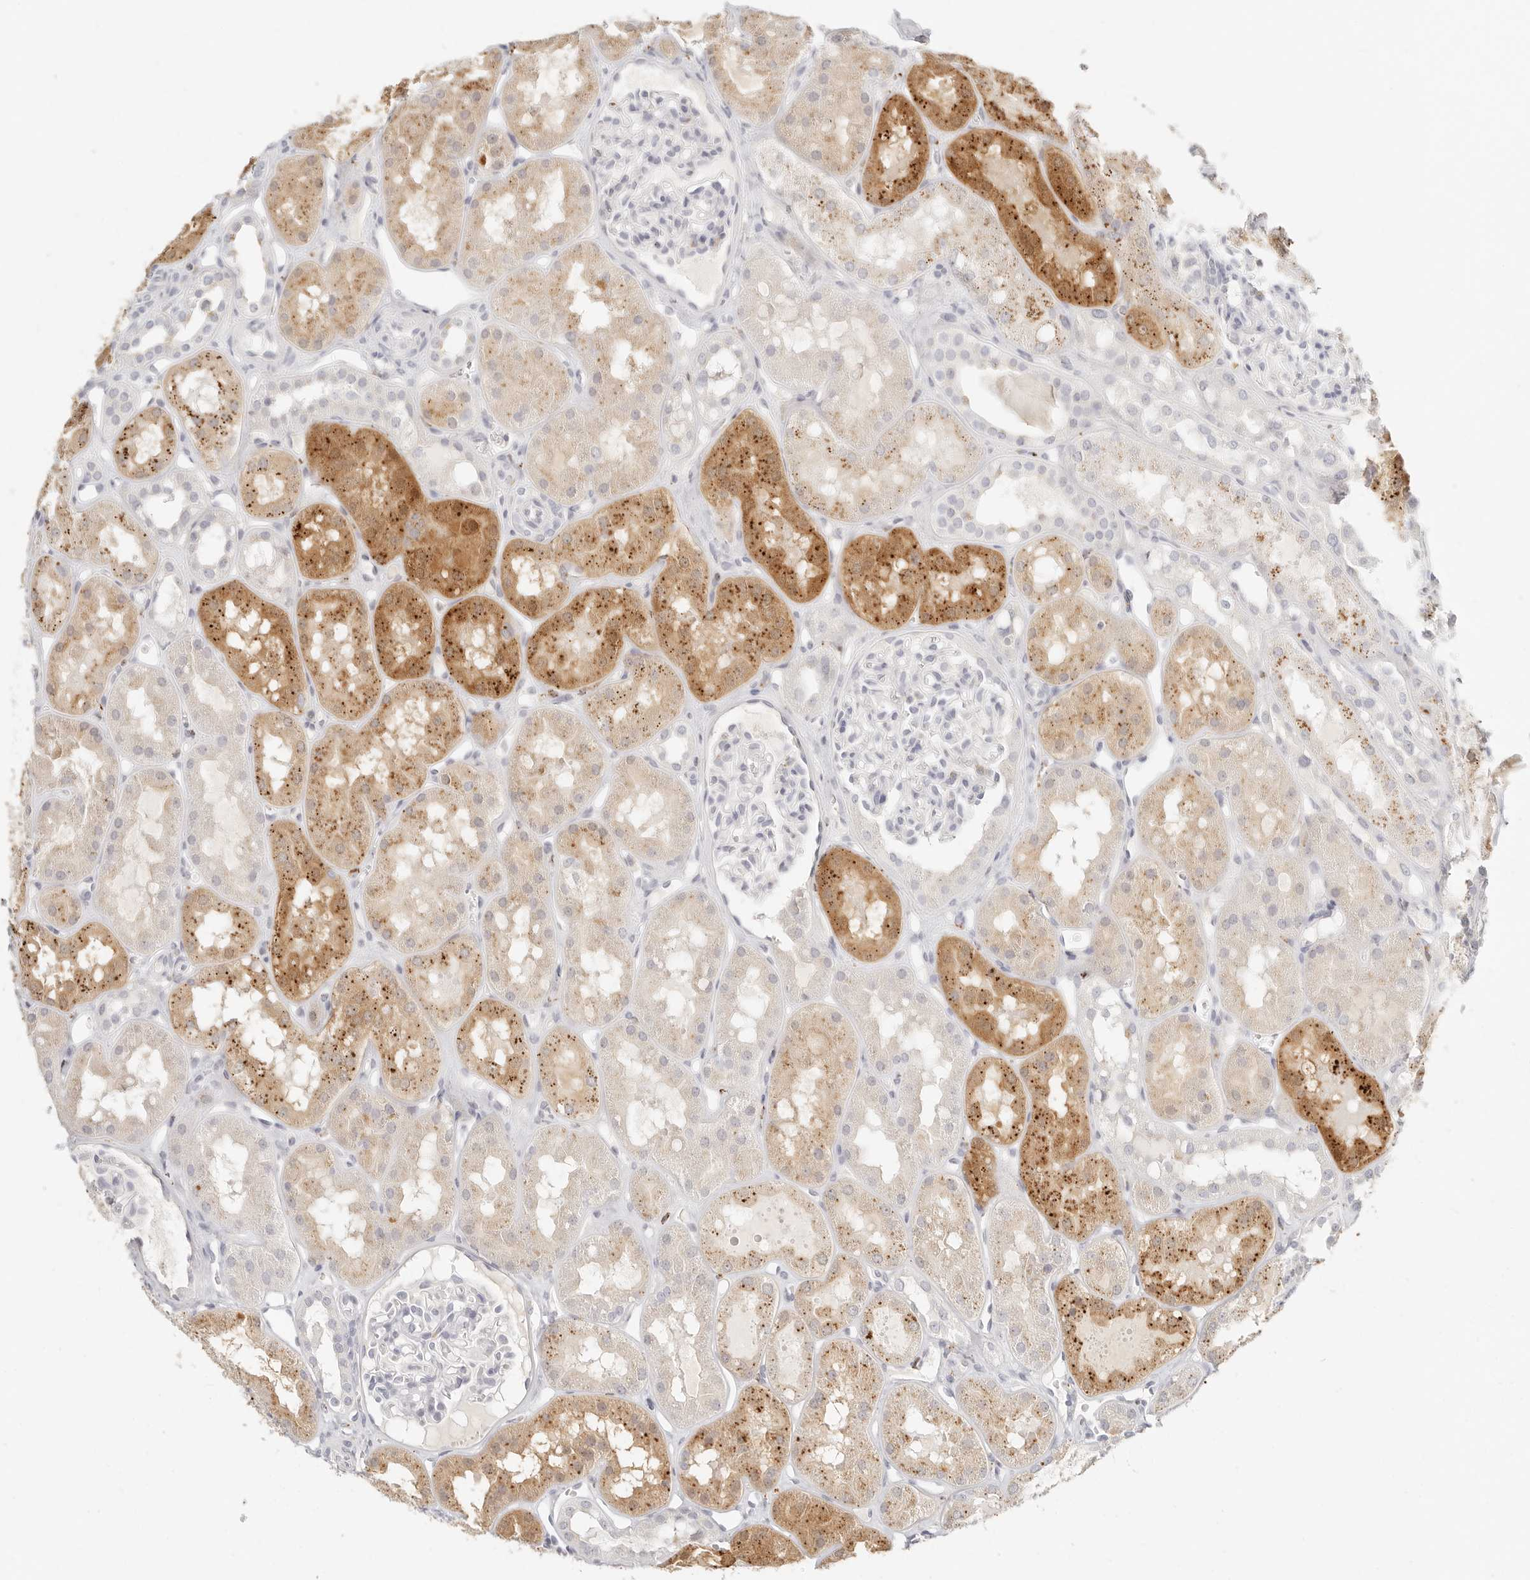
{"staining": {"intensity": "negative", "quantity": "none", "location": "none"}, "tissue": "kidney", "cell_type": "Cells in glomeruli", "image_type": "normal", "snomed": [{"axis": "morphology", "description": "Normal tissue, NOS"}, {"axis": "topography", "description": "Kidney"}], "caption": "Kidney stained for a protein using immunohistochemistry (IHC) demonstrates no staining cells in glomeruli.", "gene": "RNASET2", "patient": {"sex": "male", "age": 16}}